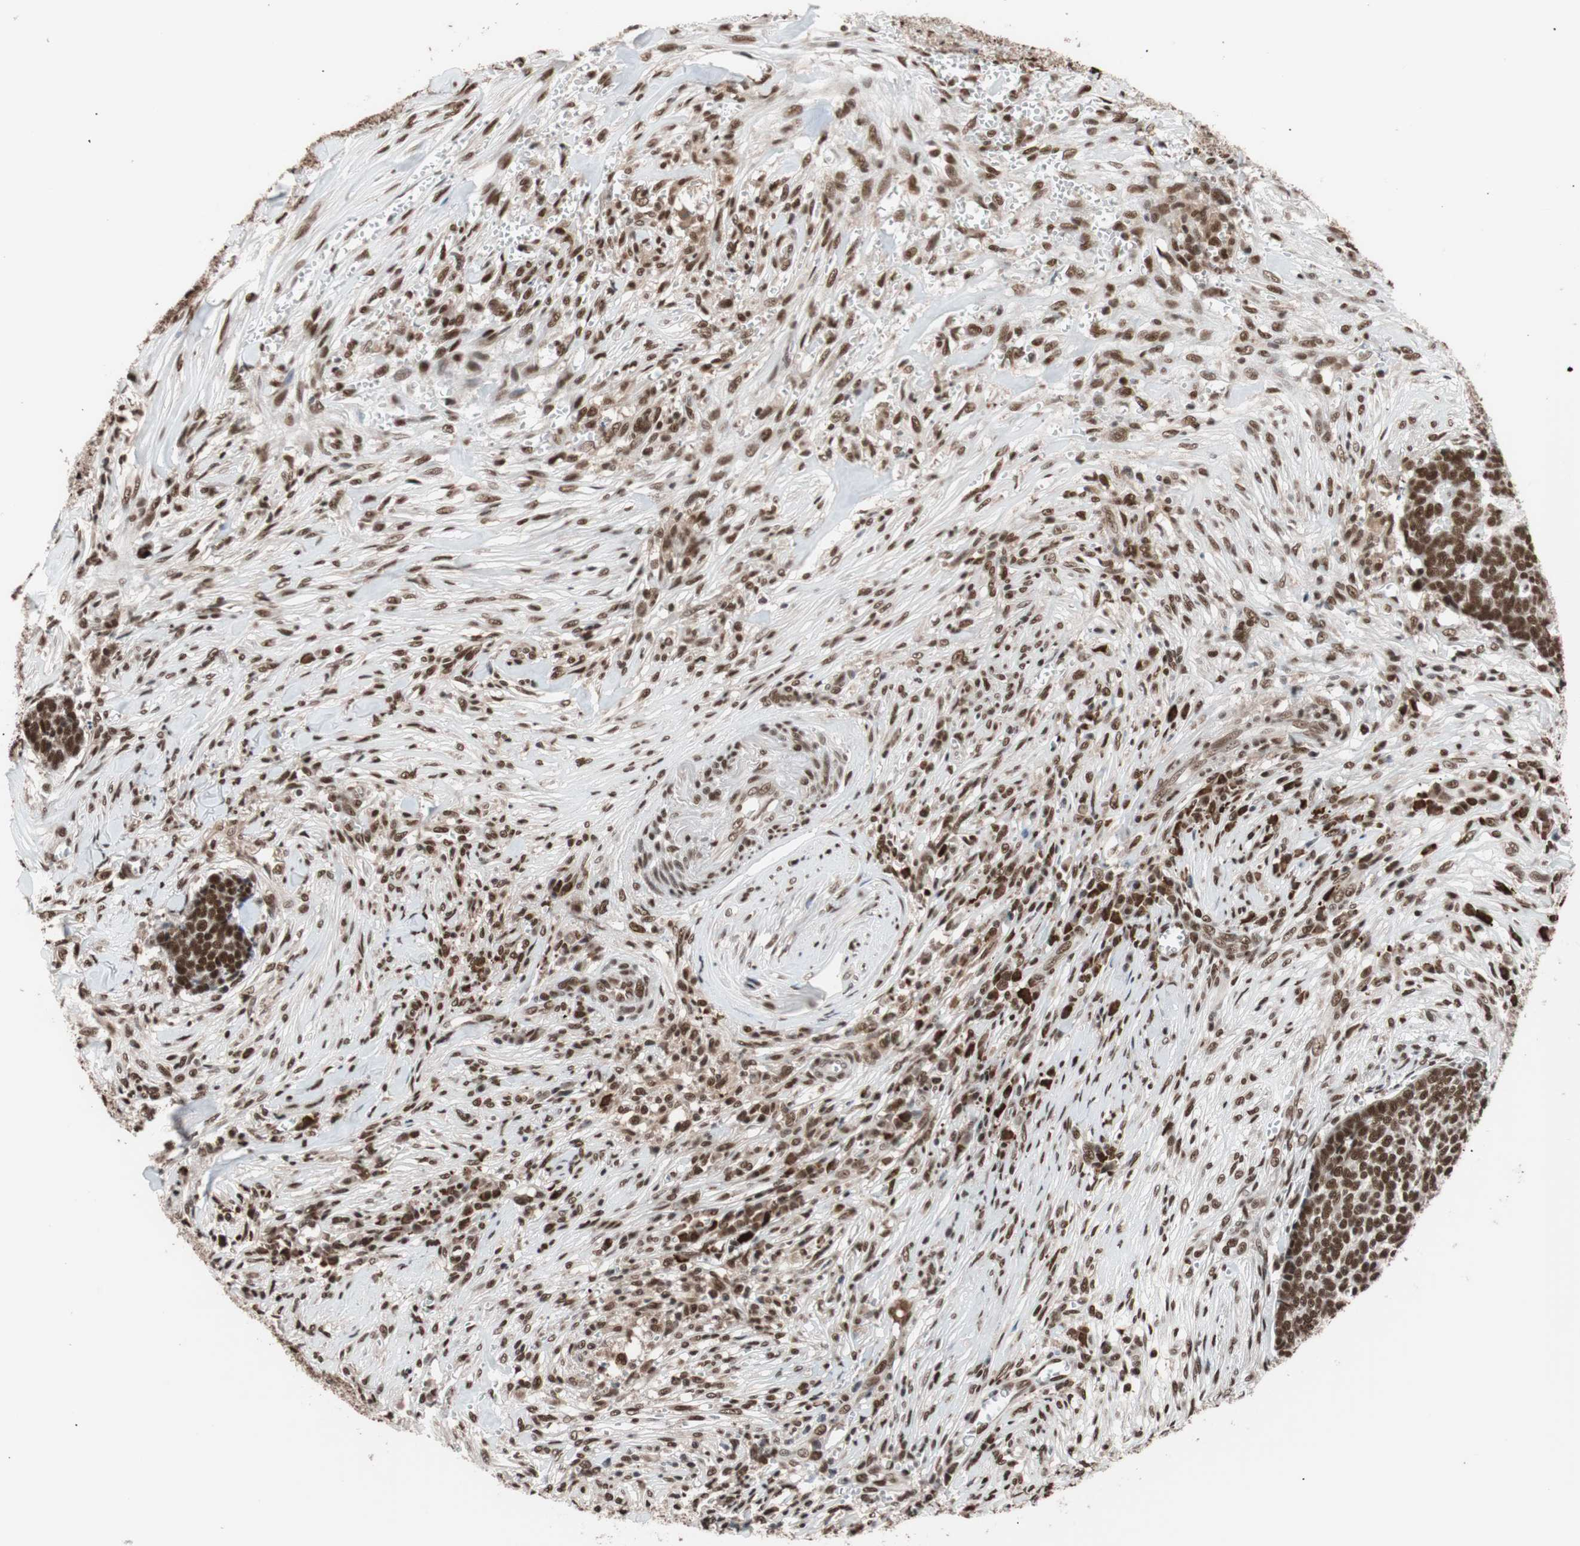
{"staining": {"intensity": "strong", "quantity": ">75%", "location": "nuclear"}, "tissue": "skin cancer", "cell_type": "Tumor cells", "image_type": "cancer", "snomed": [{"axis": "morphology", "description": "Basal cell carcinoma"}, {"axis": "topography", "description": "Skin"}], "caption": "There is high levels of strong nuclear staining in tumor cells of basal cell carcinoma (skin), as demonstrated by immunohistochemical staining (brown color).", "gene": "CHAMP1", "patient": {"sex": "male", "age": 84}}